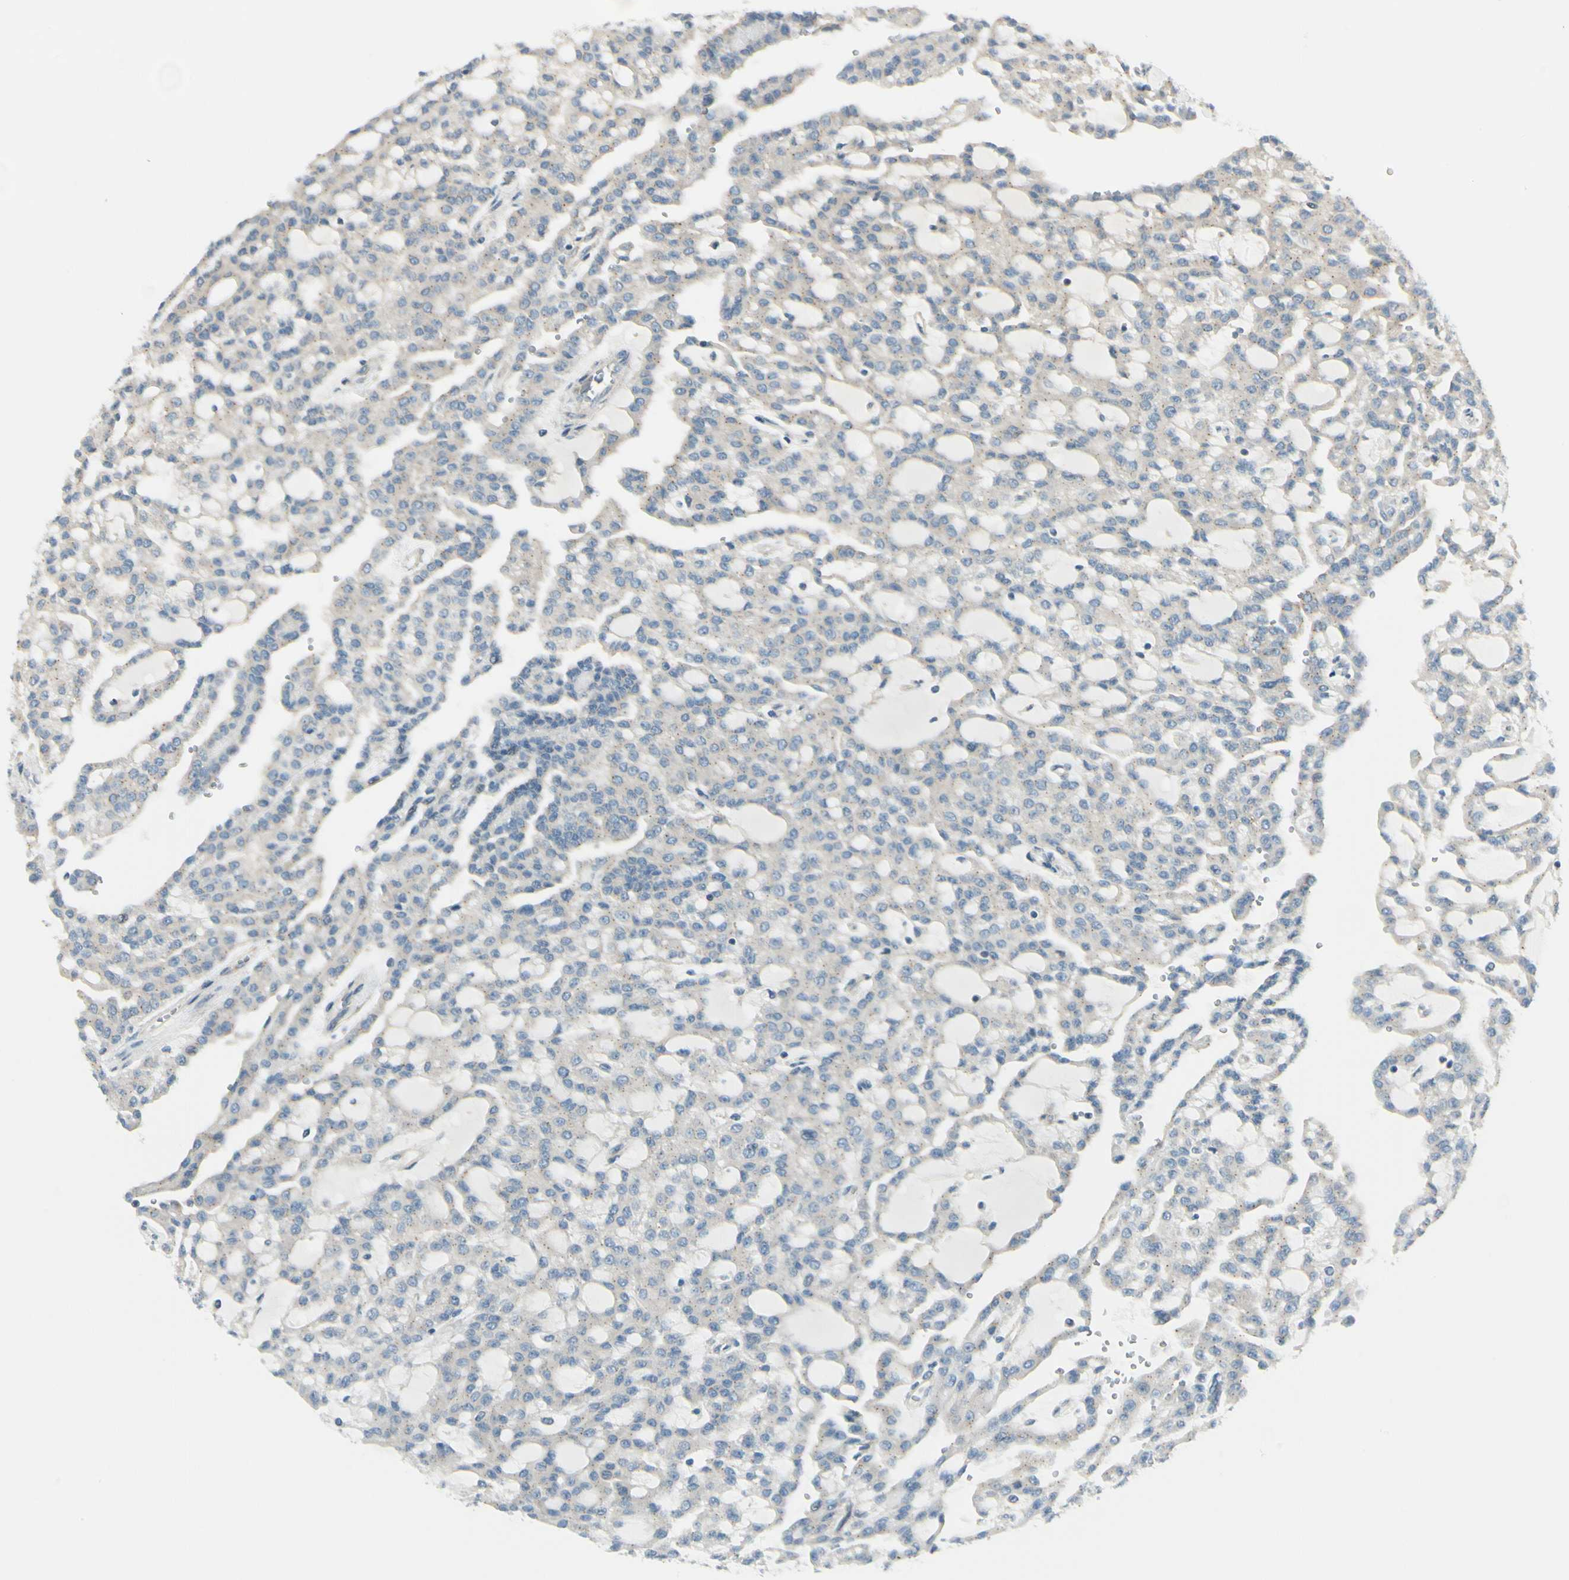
{"staining": {"intensity": "weak", "quantity": ">75%", "location": "cytoplasmic/membranous"}, "tissue": "renal cancer", "cell_type": "Tumor cells", "image_type": "cancer", "snomed": [{"axis": "morphology", "description": "Adenocarcinoma, NOS"}, {"axis": "topography", "description": "Kidney"}], "caption": "This histopathology image exhibits renal adenocarcinoma stained with immunohistochemistry to label a protein in brown. The cytoplasmic/membranous of tumor cells show weak positivity for the protein. Nuclei are counter-stained blue.", "gene": "MANSC1", "patient": {"sex": "male", "age": 63}}